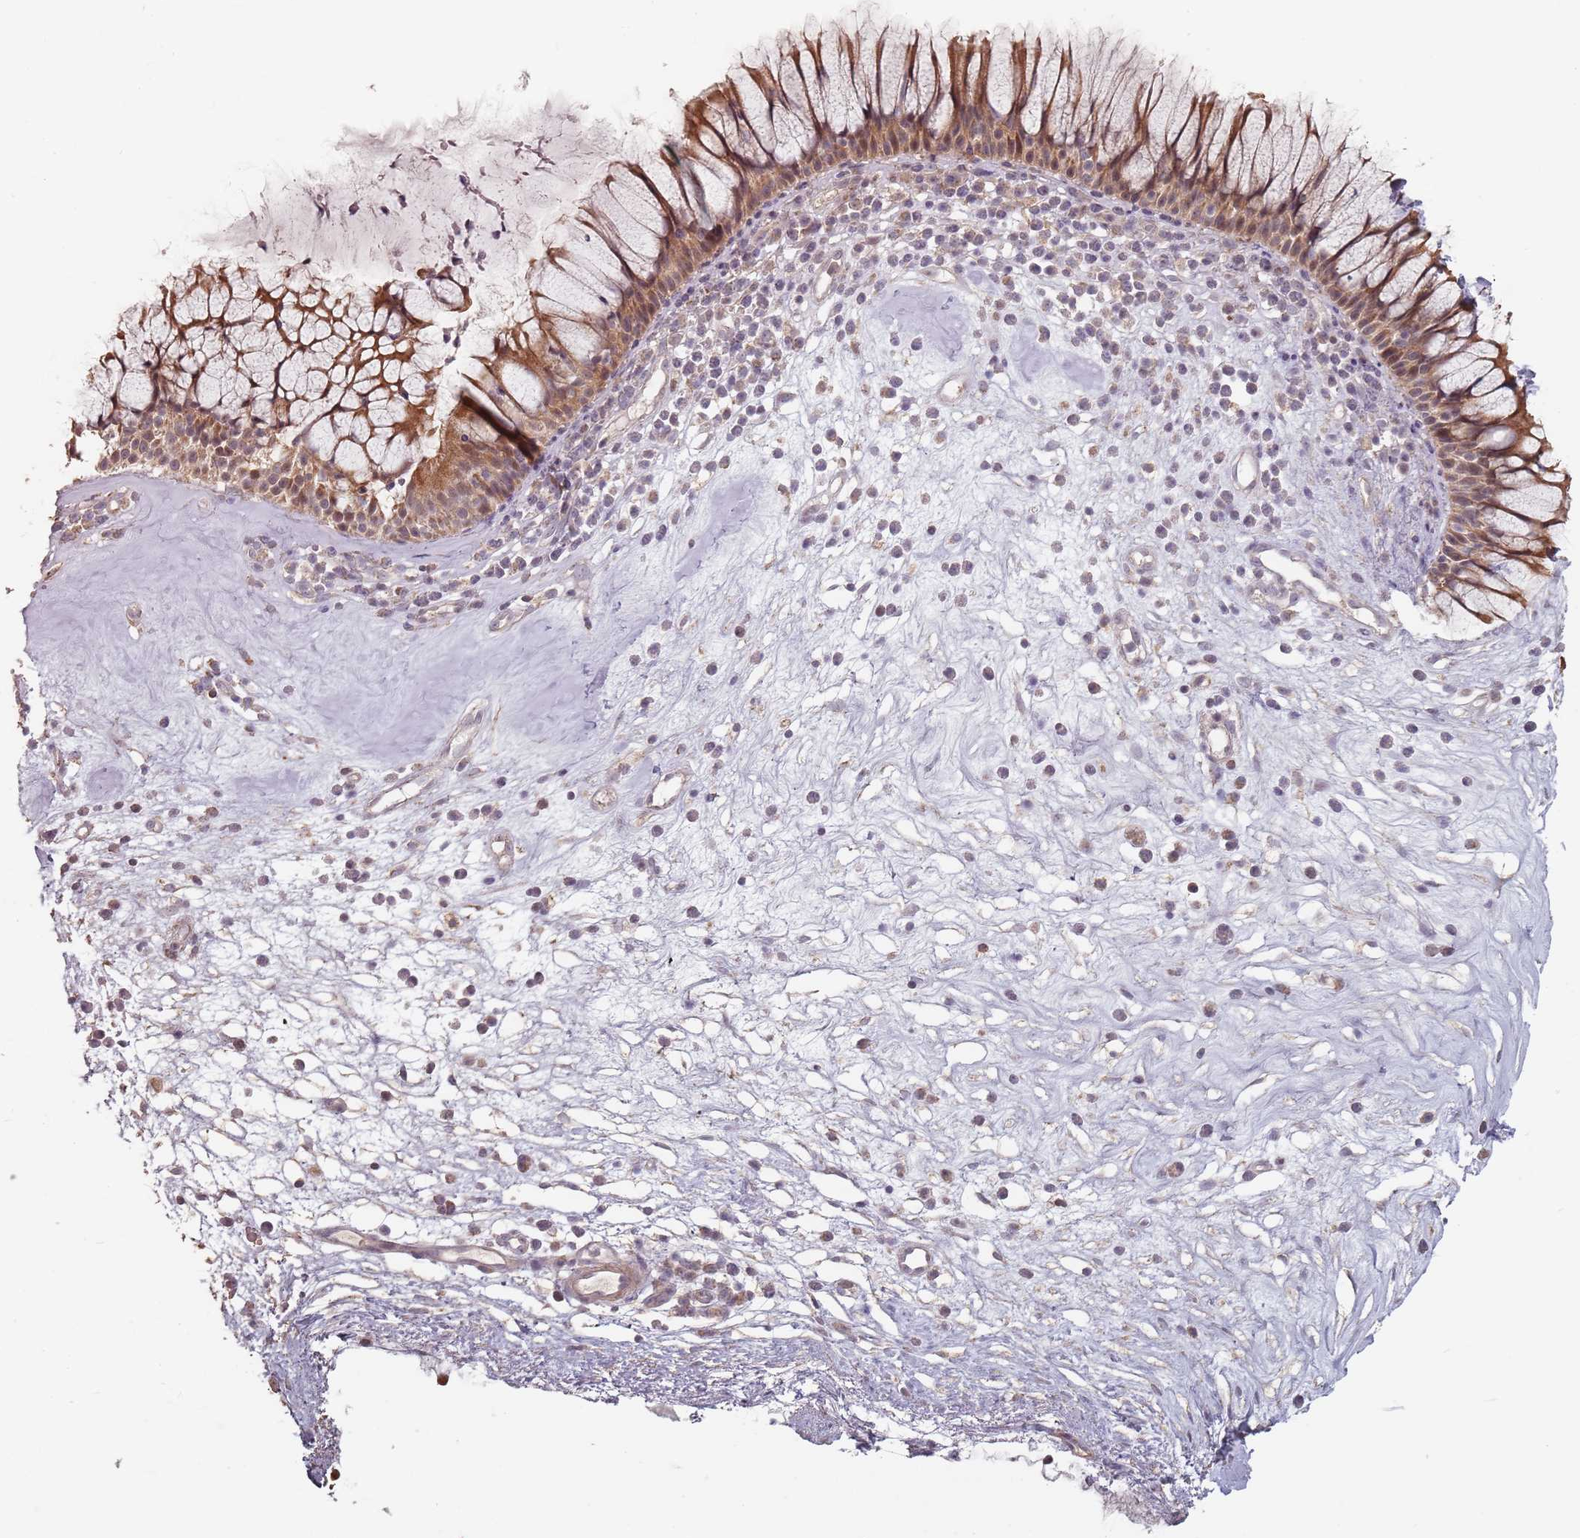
{"staining": {"intensity": "moderate", "quantity": ">75%", "location": "cytoplasmic/membranous"}, "tissue": "nasopharynx", "cell_type": "Respiratory epithelial cells", "image_type": "normal", "snomed": [{"axis": "morphology", "description": "Normal tissue, NOS"}, {"axis": "morphology", "description": "Inflammation, NOS"}, {"axis": "topography", "description": "Nasopharynx"}], "caption": "IHC photomicrograph of normal nasopharynx stained for a protein (brown), which exhibits medium levels of moderate cytoplasmic/membranous positivity in about >75% of respiratory epithelial cells.", "gene": "VPS52", "patient": {"sex": "male", "age": 70}}